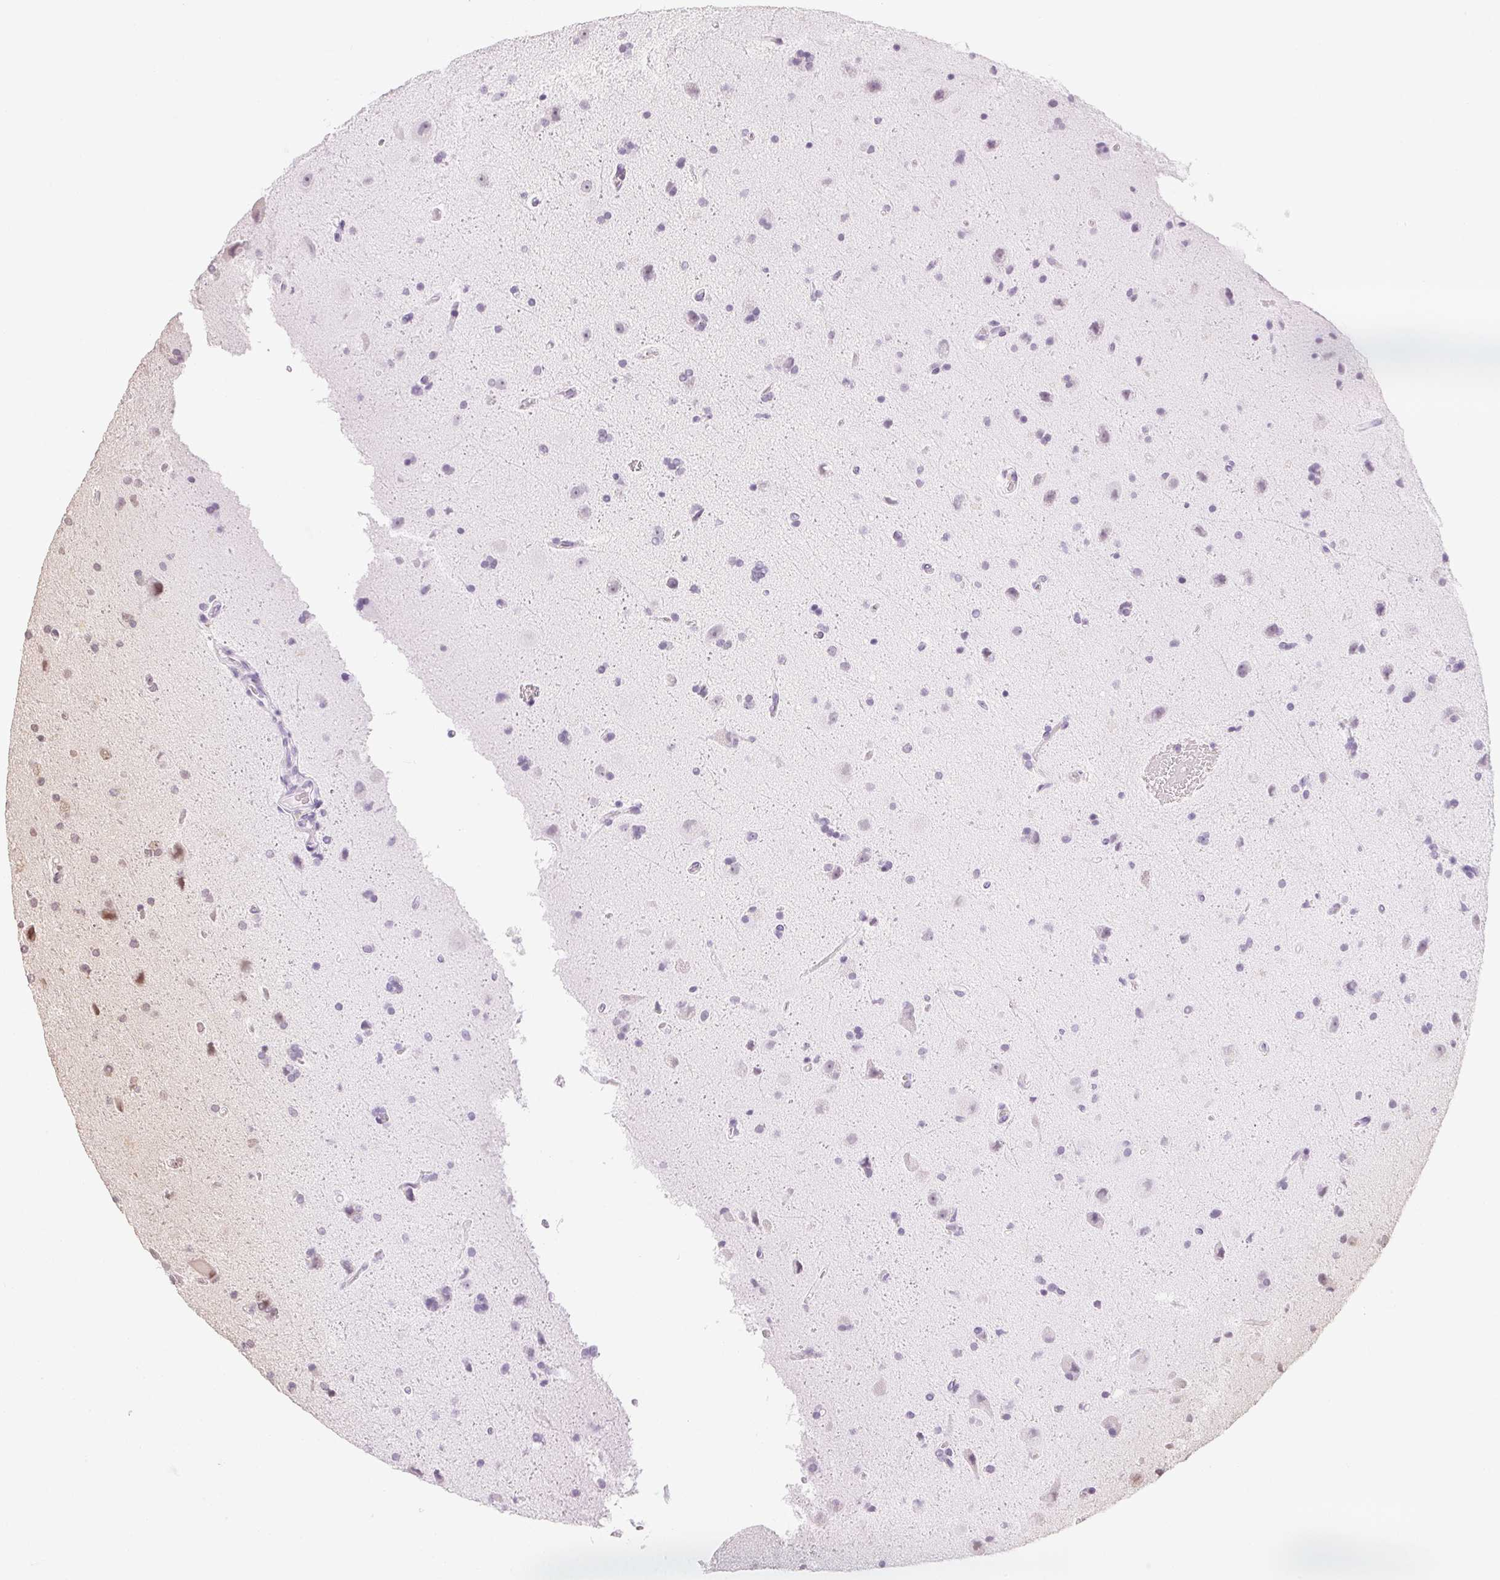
{"staining": {"intensity": "moderate", "quantity": "<25%", "location": "nuclear"}, "tissue": "glioma", "cell_type": "Tumor cells", "image_type": "cancer", "snomed": [{"axis": "morphology", "description": "Glioma, malignant, High grade"}, {"axis": "topography", "description": "Cerebral cortex"}], "caption": "Immunohistochemistry (IHC) micrograph of human glioma stained for a protein (brown), which reveals low levels of moderate nuclear staining in about <25% of tumor cells.", "gene": "NXF3", "patient": {"sex": "male", "age": 70}}